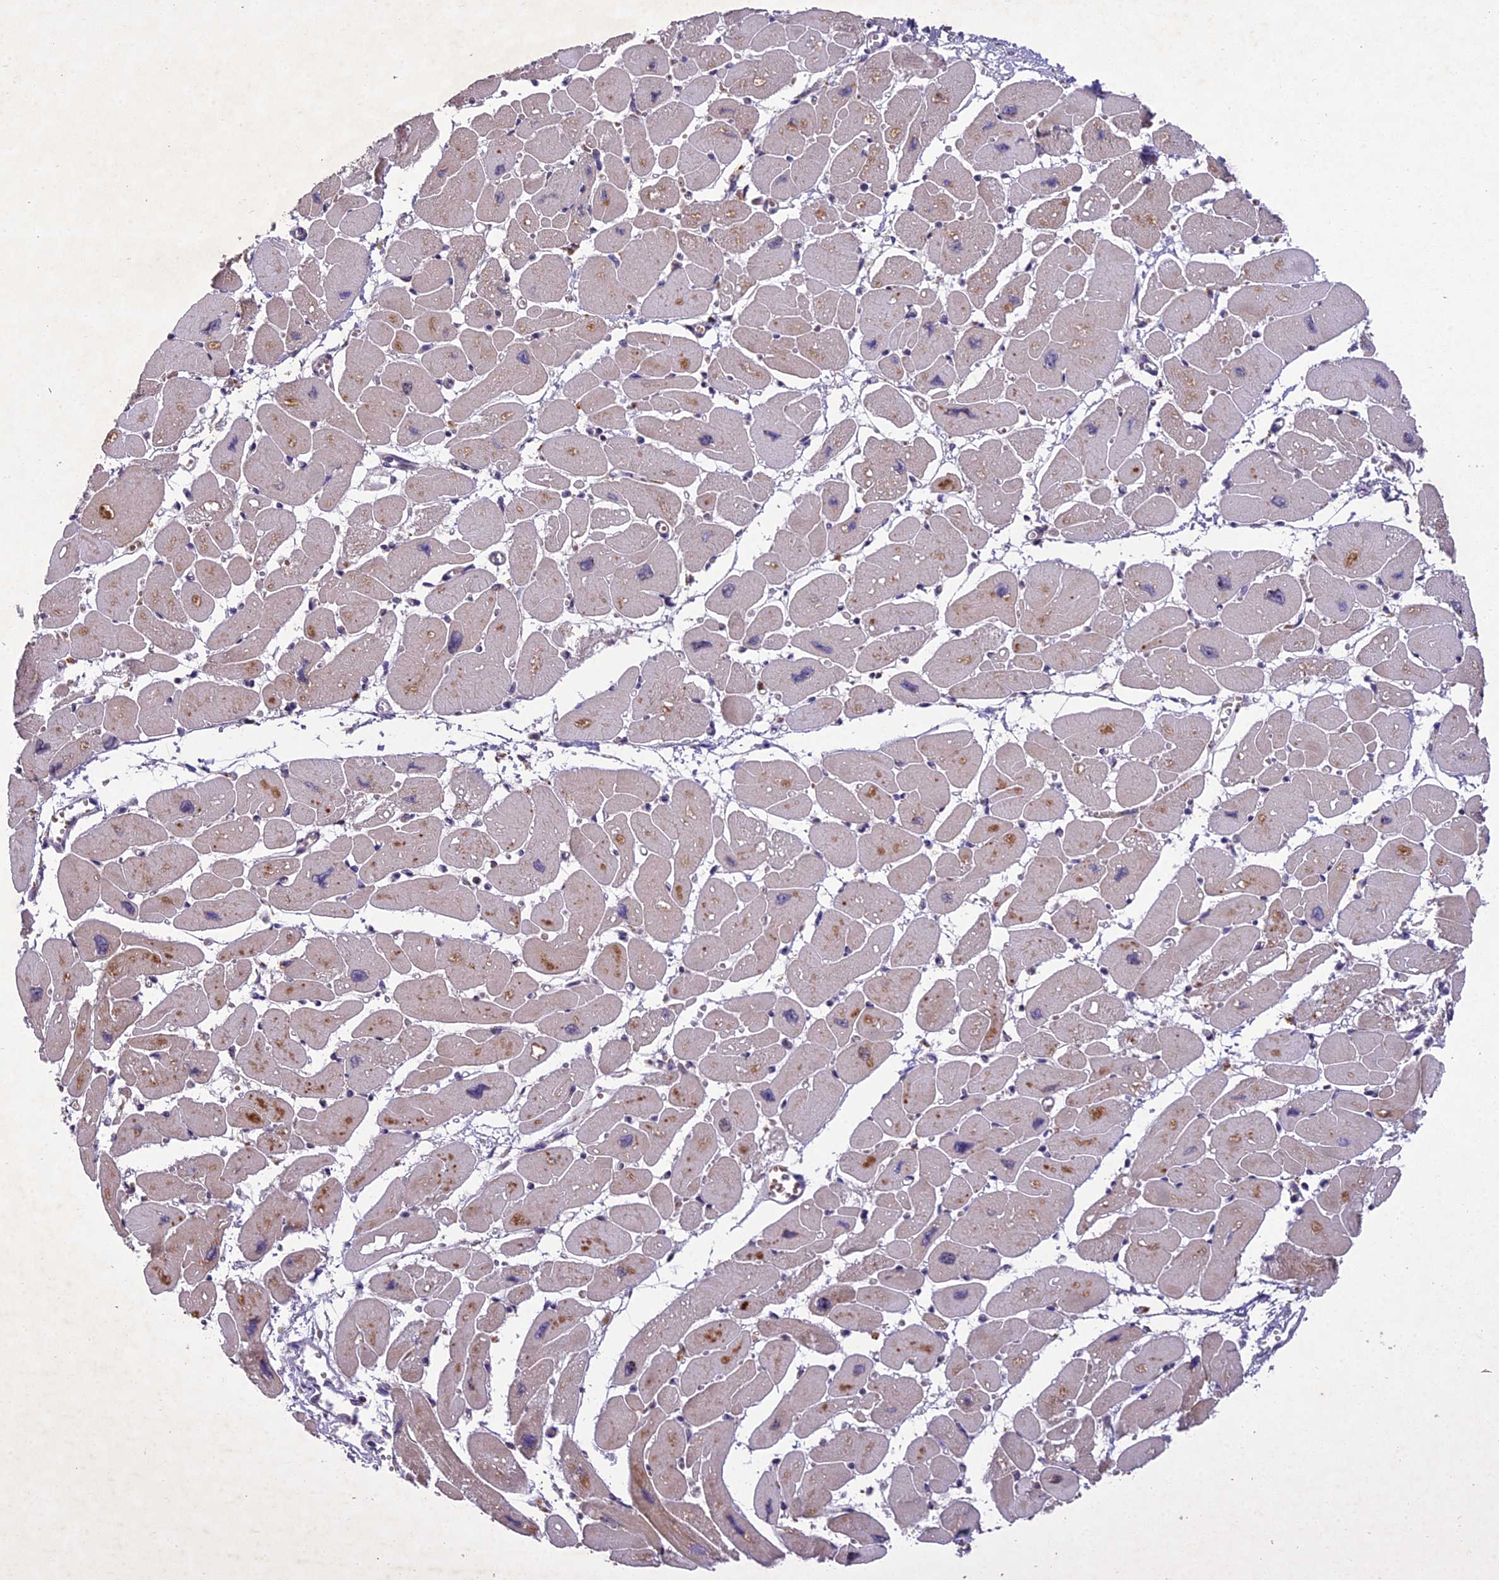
{"staining": {"intensity": "moderate", "quantity": "25%-75%", "location": "cytoplasmic/membranous"}, "tissue": "heart muscle", "cell_type": "Cardiomyocytes", "image_type": "normal", "snomed": [{"axis": "morphology", "description": "Normal tissue, NOS"}, {"axis": "topography", "description": "Heart"}], "caption": "Protein expression analysis of benign heart muscle demonstrates moderate cytoplasmic/membranous staining in about 25%-75% of cardiomyocytes.", "gene": "CENPL", "patient": {"sex": "female", "age": 54}}